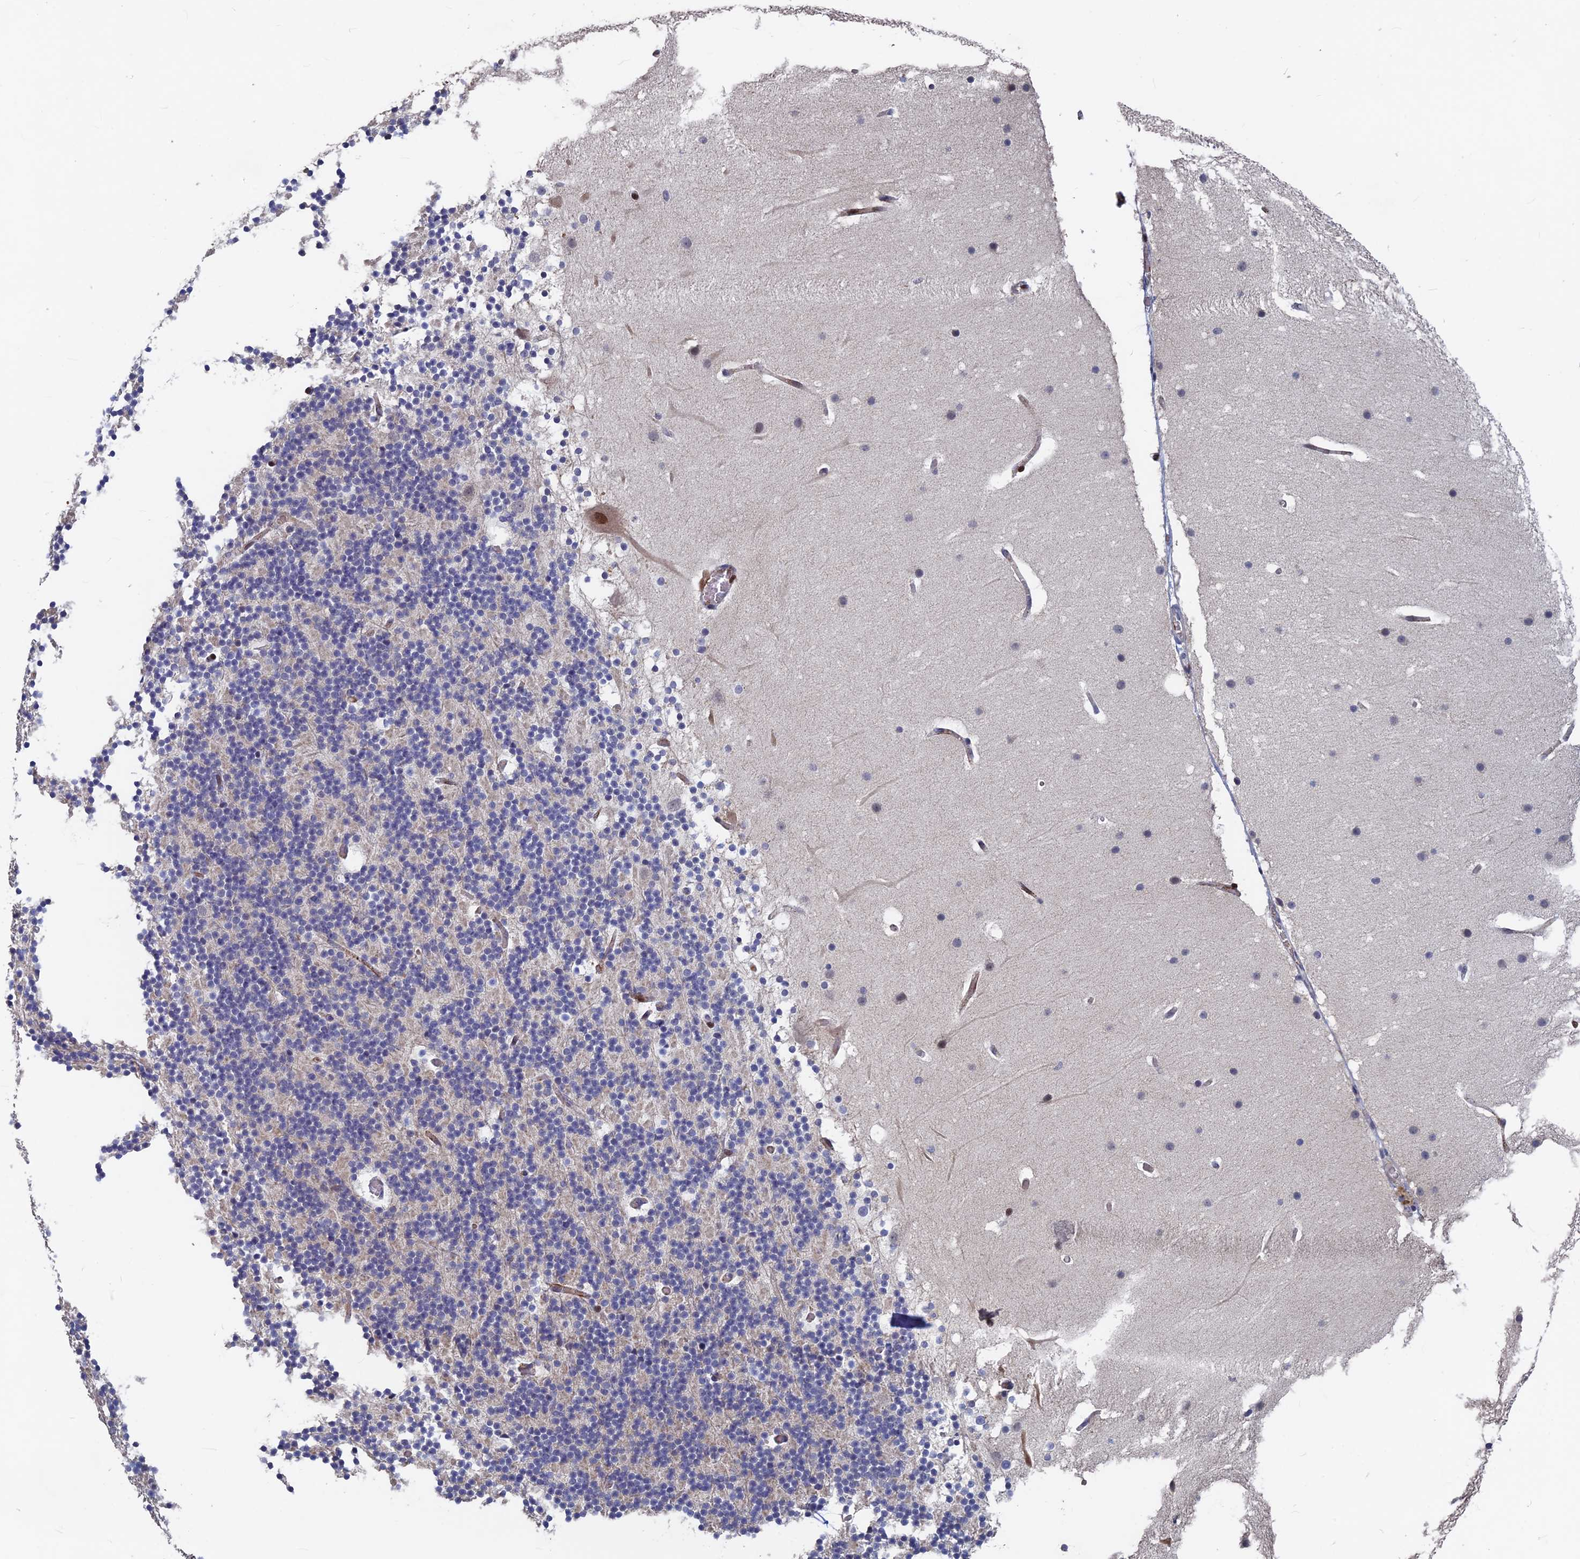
{"staining": {"intensity": "negative", "quantity": "none", "location": "none"}, "tissue": "cerebellum", "cell_type": "Cells in granular layer", "image_type": "normal", "snomed": [{"axis": "morphology", "description": "Normal tissue, NOS"}, {"axis": "topography", "description": "Cerebellum"}], "caption": "Cells in granular layer show no significant protein staining in benign cerebellum.", "gene": "SH3D21", "patient": {"sex": "male", "age": 57}}